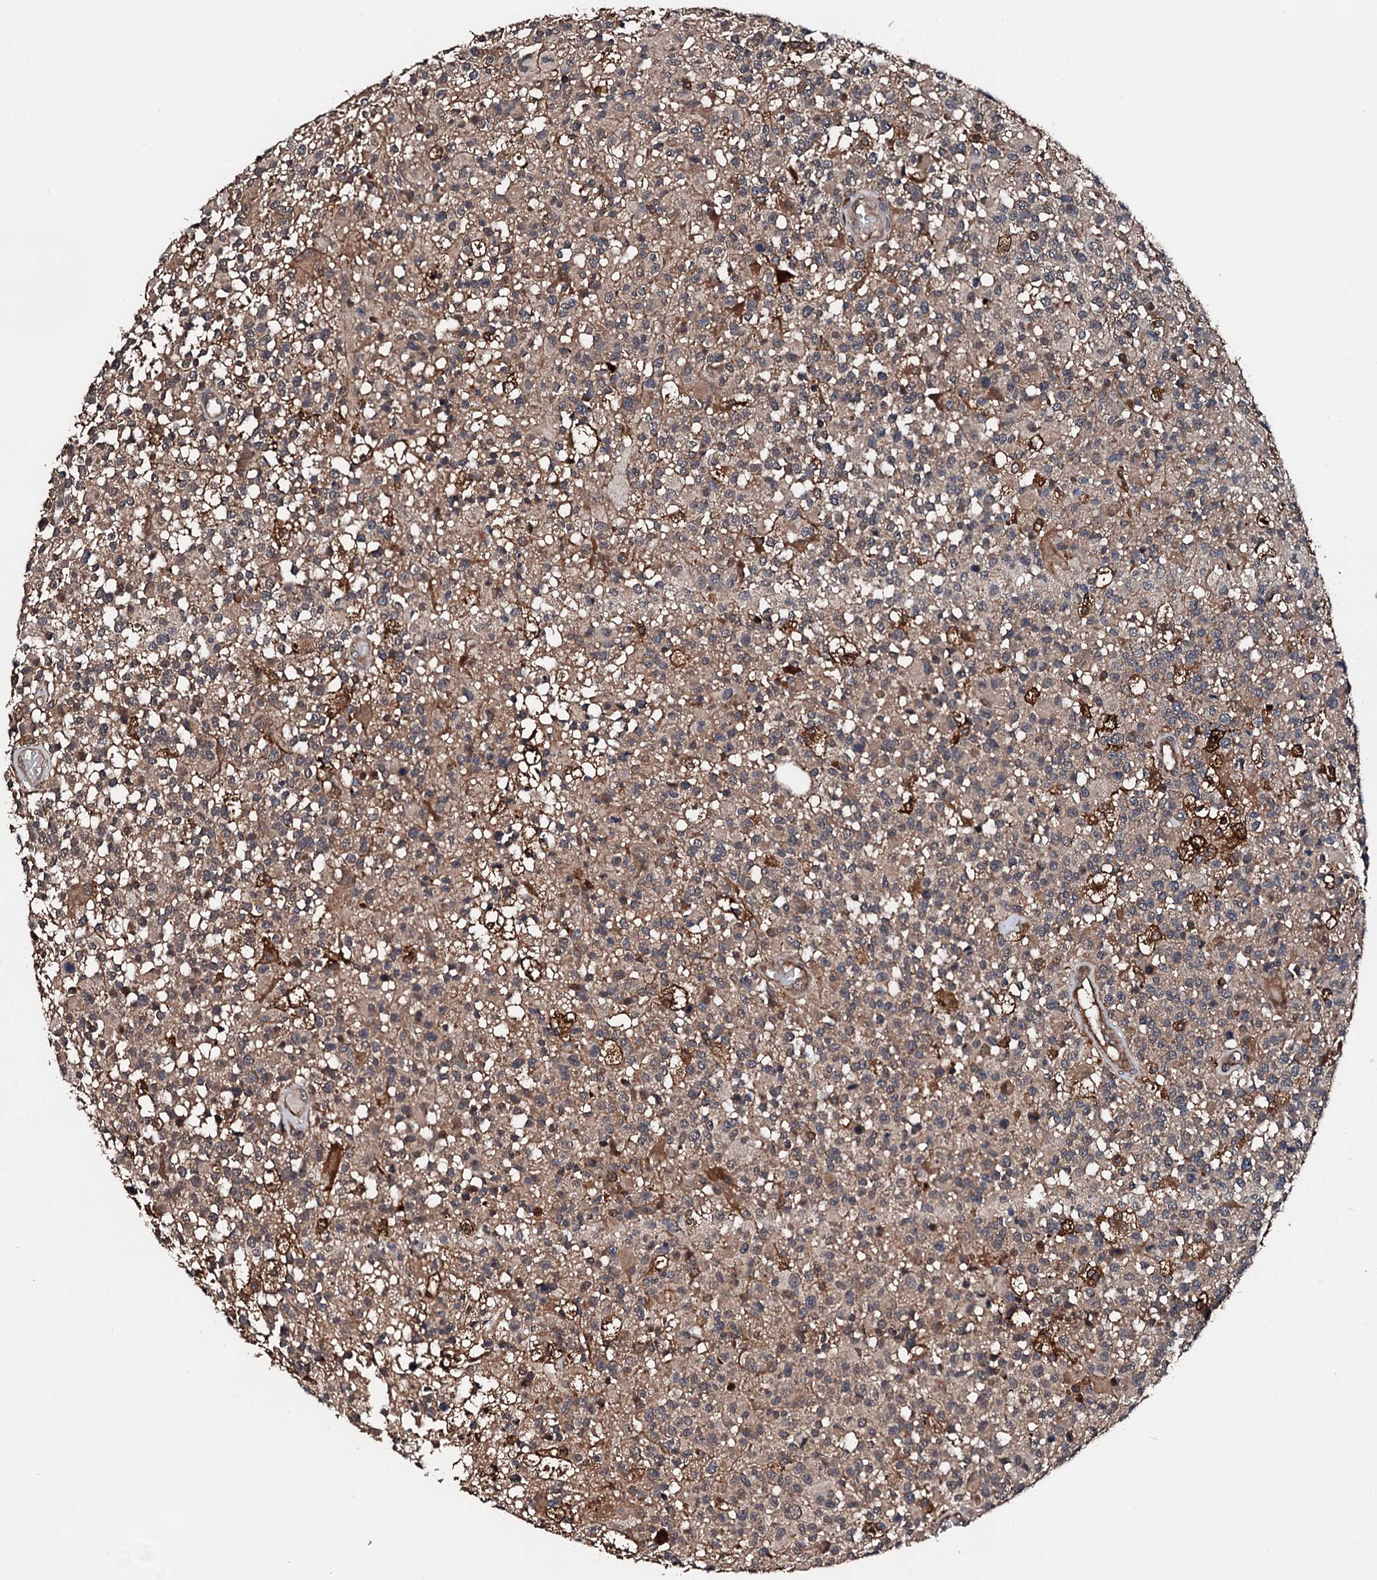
{"staining": {"intensity": "weak", "quantity": "25%-75%", "location": "cytoplasmic/membranous"}, "tissue": "glioma", "cell_type": "Tumor cells", "image_type": "cancer", "snomed": [{"axis": "morphology", "description": "Glioma, malignant, High grade"}, {"axis": "morphology", "description": "Glioblastoma, NOS"}, {"axis": "topography", "description": "Brain"}], "caption": "Tumor cells reveal low levels of weak cytoplasmic/membranous expression in about 25%-75% of cells in human high-grade glioma (malignant).", "gene": "FGD4", "patient": {"sex": "male", "age": 60}}